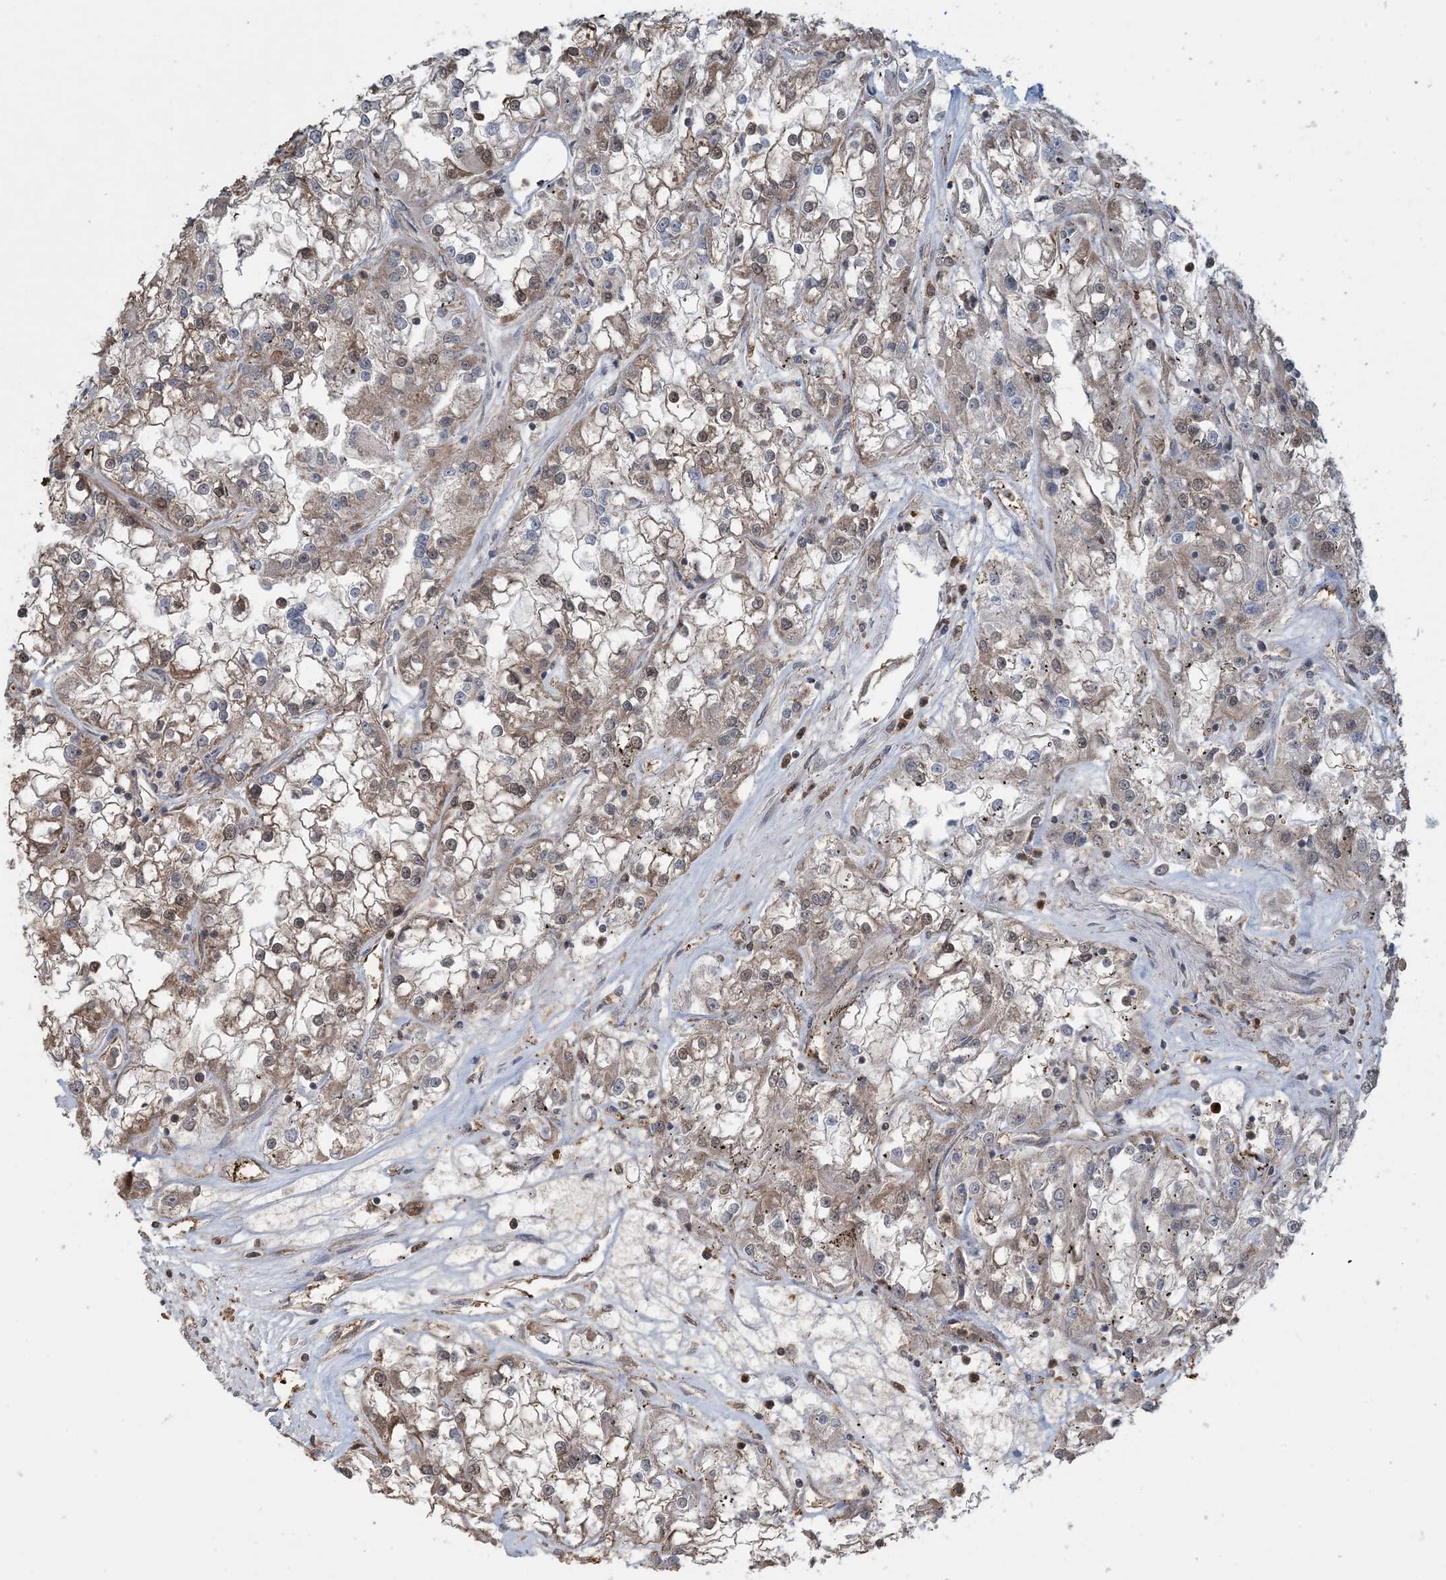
{"staining": {"intensity": "moderate", "quantity": "25%-75%", "location": "cytoplasmic/membranous"}, "tissue": "renal cancer", "cell_type": "Tumor cells", "image_type": "cancer", "snomed": [{"axis": "morphology", "description": "Adenocarcinoma, NOS"}, {"axis": "topography", "description": "Kidney"}], "caption": "Tumor cells reveal moderate cytoplasmic/membranous staining in about 25%-75% of cells in renal adenocarcinoma. Nuclei are stained in blue.", "gene": "HSPA1A", "patient": {"sex": "female", "age": 52}}